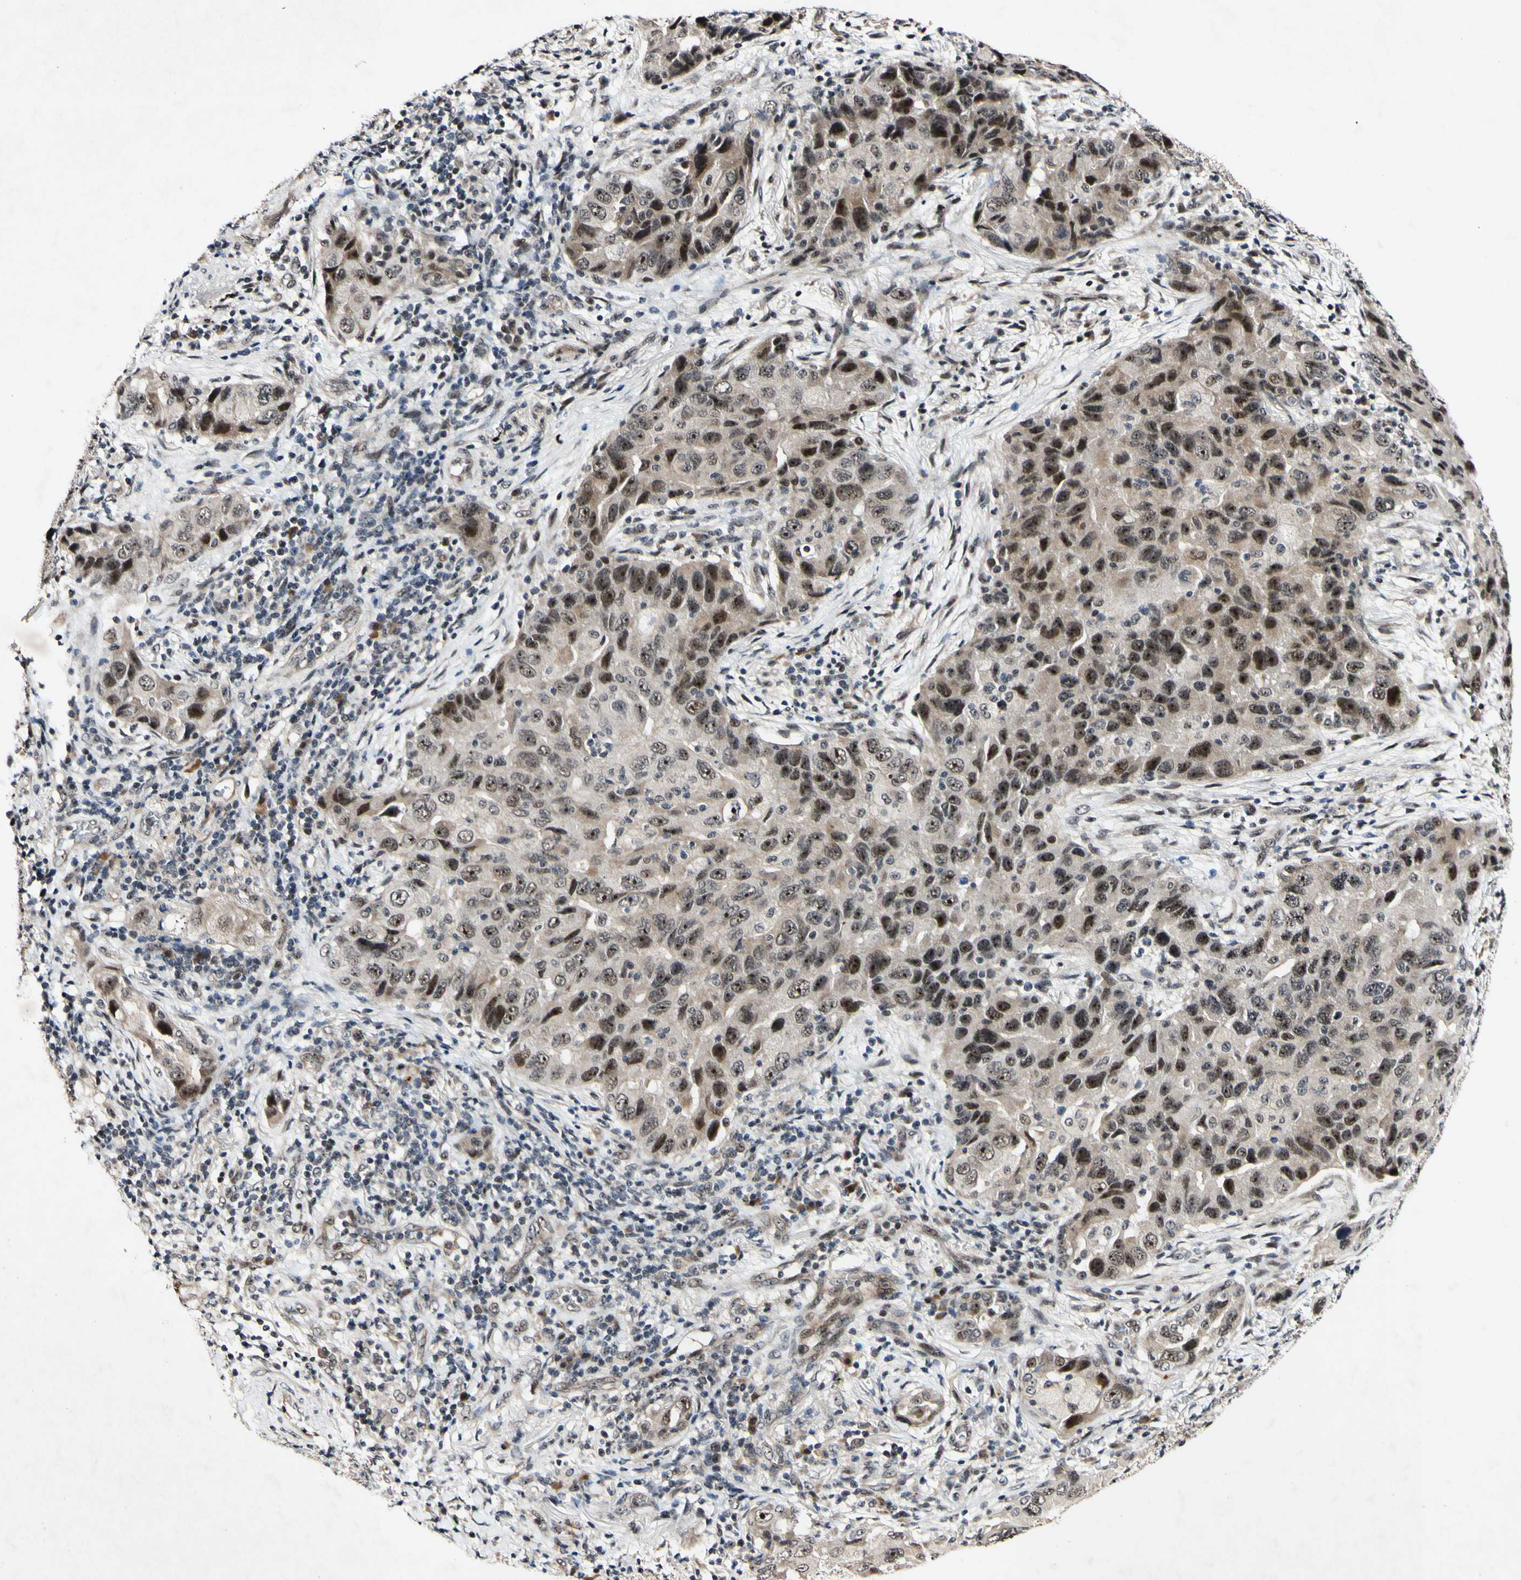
{"staining": {"intensity": "moderate", "quantity": "25%-75%", "location": "nuclear"}, "tissue": "lung cancer", "cell_type": "Tumor cells", "image_type": "cancer", "snomed": [{"axis": "morphology", "description": "Adenocarcinoma, NOS"}, {"axis": "topography", "description": "Lung"}], "caption": "Adenocarcinoma (lung) stained for a protein (brown) demonstrates moderate nuclear positive expression in about 25%-75% of tumor cells.", "gene": "POLR2F", "patient": {"sex": "female", "age": 65}}